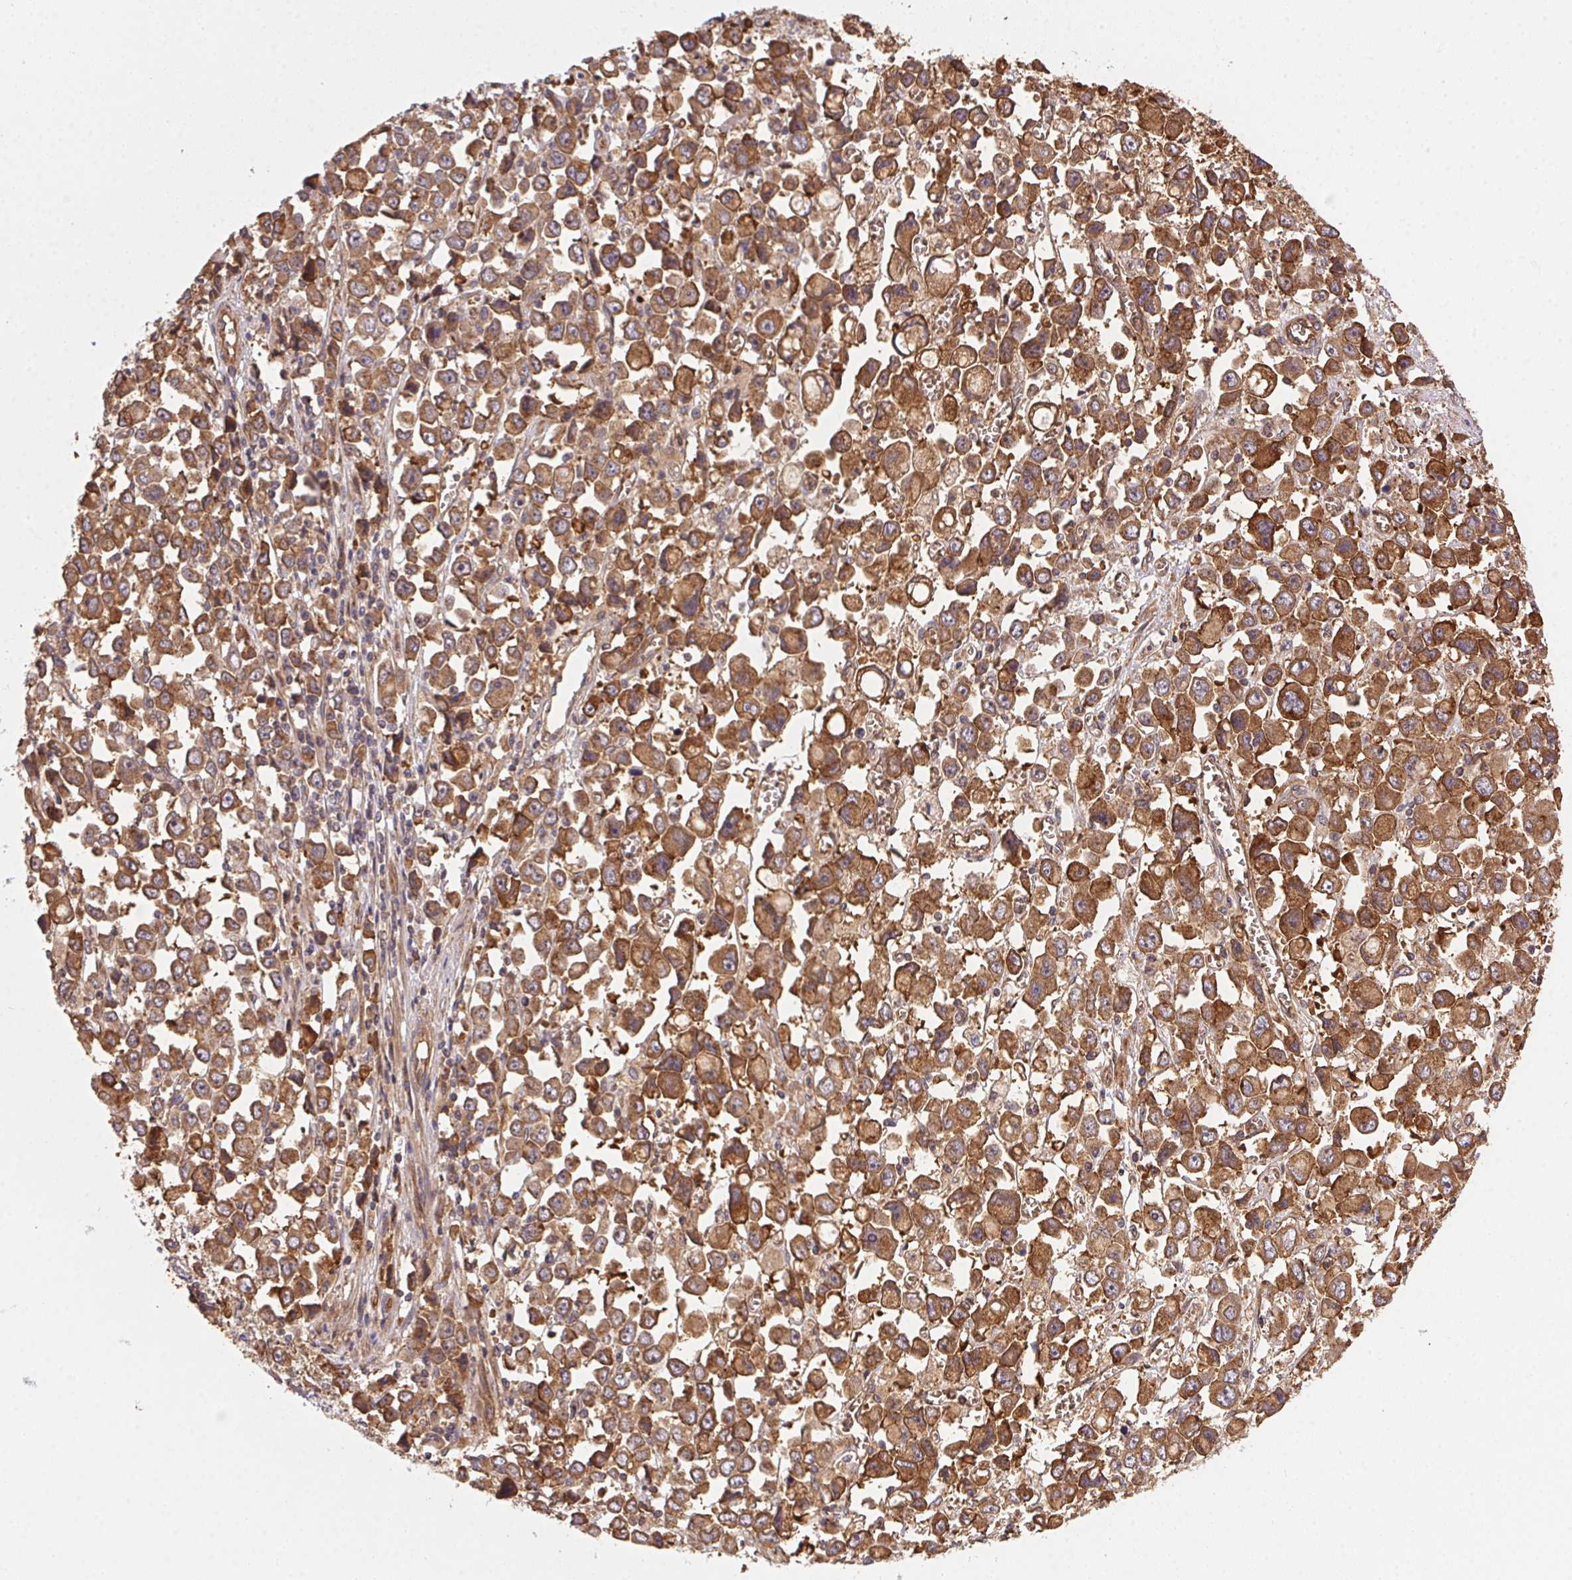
{"staining": {"intensity": "moderate", "quantity": "25%-75%", "location": "cytoplasmic/membranous"}, "tissue": "stomach cancer", "cell_type": "Tumor cells", "image_type": "cancer", "snomed": [{"axis": "morphology", "description": "Adenocarcinoma, NOS"}, {"axis": "topography", "description": "Stomach, upper"}], "caption": "Protein staining demonstrates moderate cytoplasmic/membranous staining in about 25%-75% of tumor cells in adenocarcinoma (stomach).", "gene": "USE1", "patient": {"sex": "male", "age": 70}}